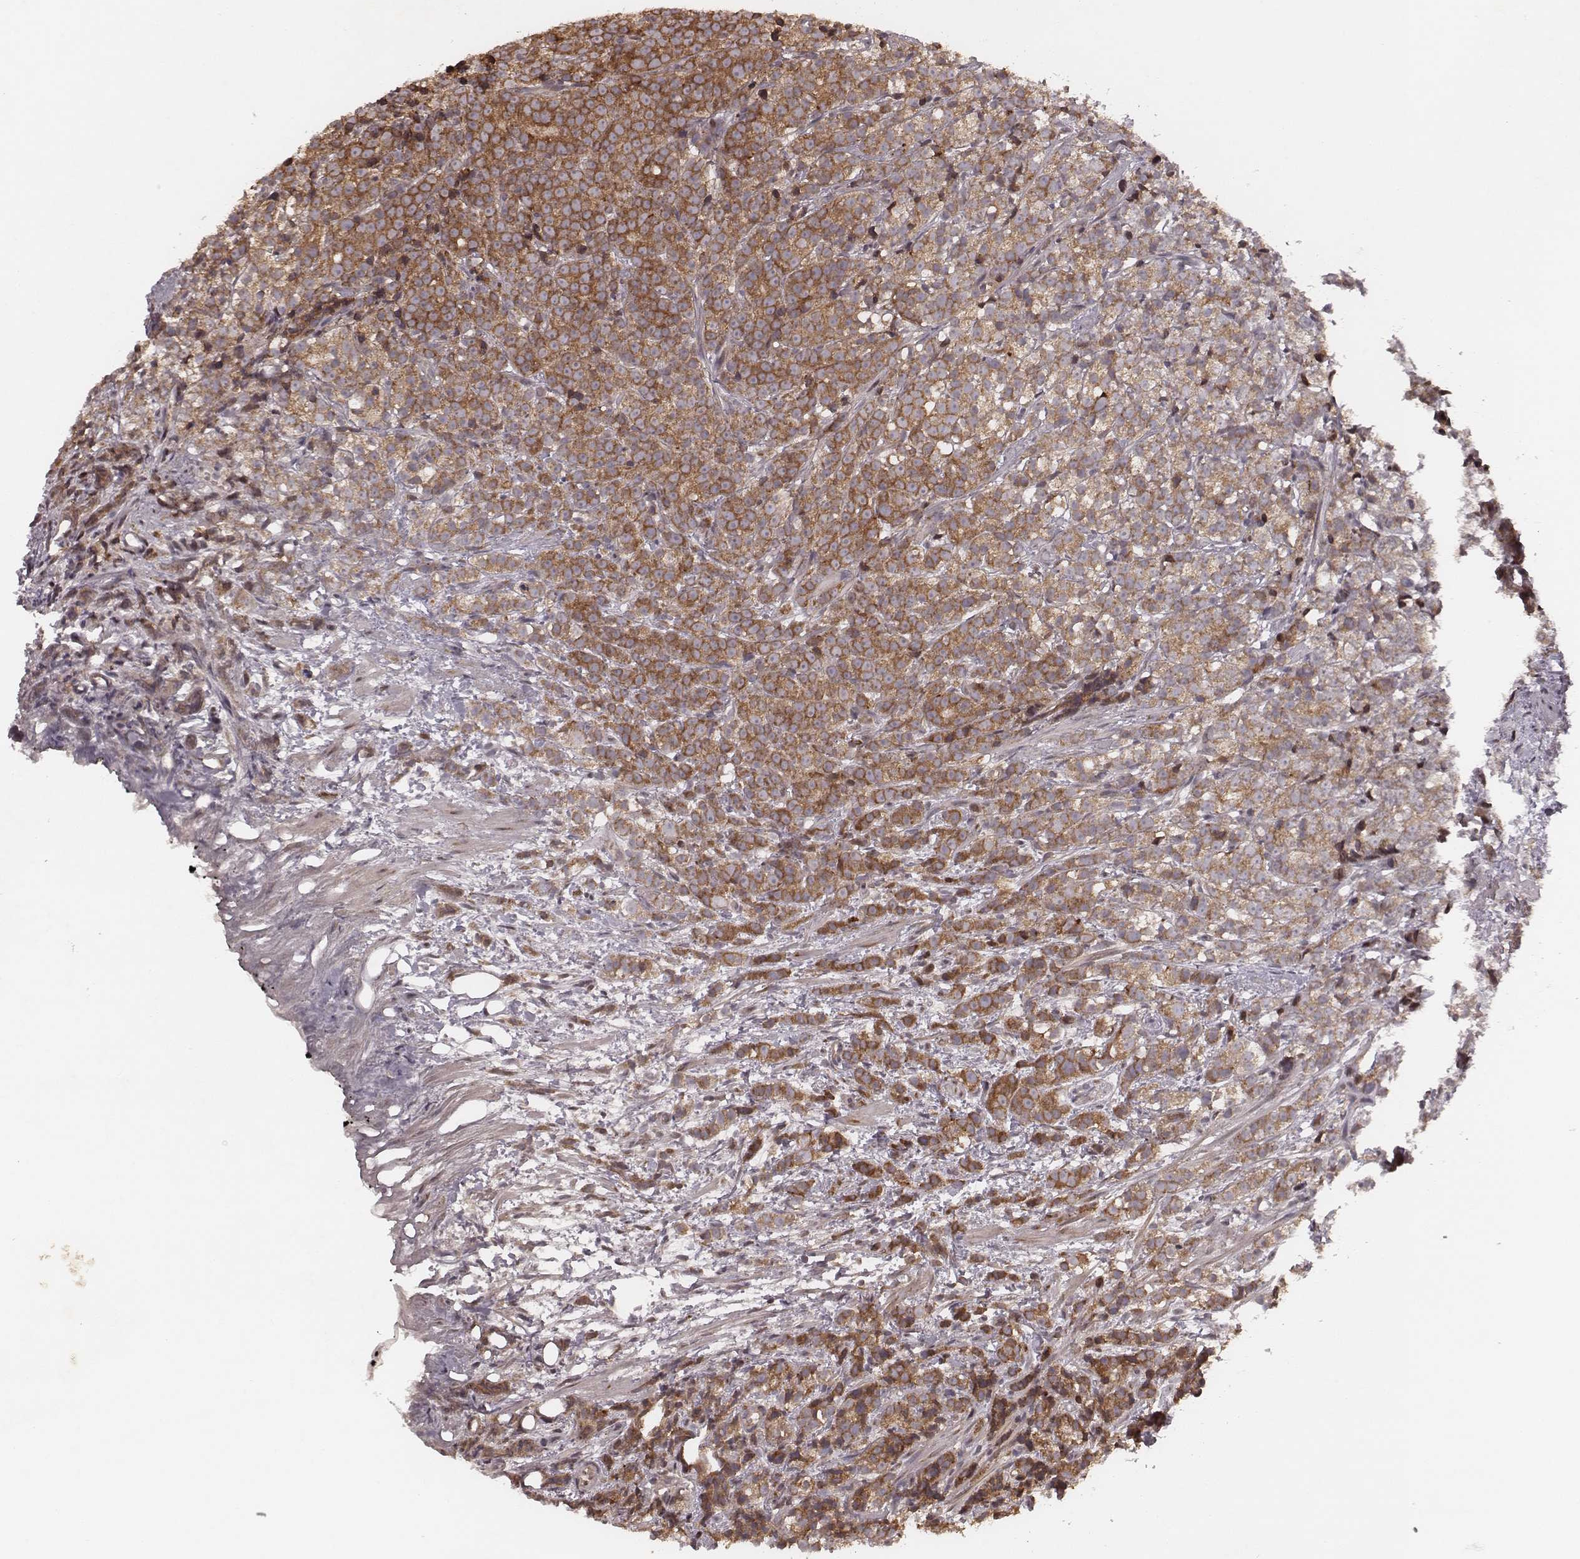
{"staining": {"intensity": "moderate", "quantity": ">75%", "location": "cytoplasmic/membranous"}, "tissue": "prostate cancer", "cell_type": "Tumor cells", "image_type": "cancer", "snomed": [{"axis": "morphology", "description": "Adenocarcinoma, High grade"}, {"axis": "topography", "description": "Prostate"}], "caption": "The micrograph demonstrates staining of prostate cancer (adenocarcinoma (high-grade)), revealing moderate cytoplasmic/membranous protein expression (brown color) within tumor cells. Immunohistochemistry (ihc) stains the protein of interest in brown and the nuclei are stained blue.", "gene": "MYO19", "patient": {"sex": "male", "age": 53}}